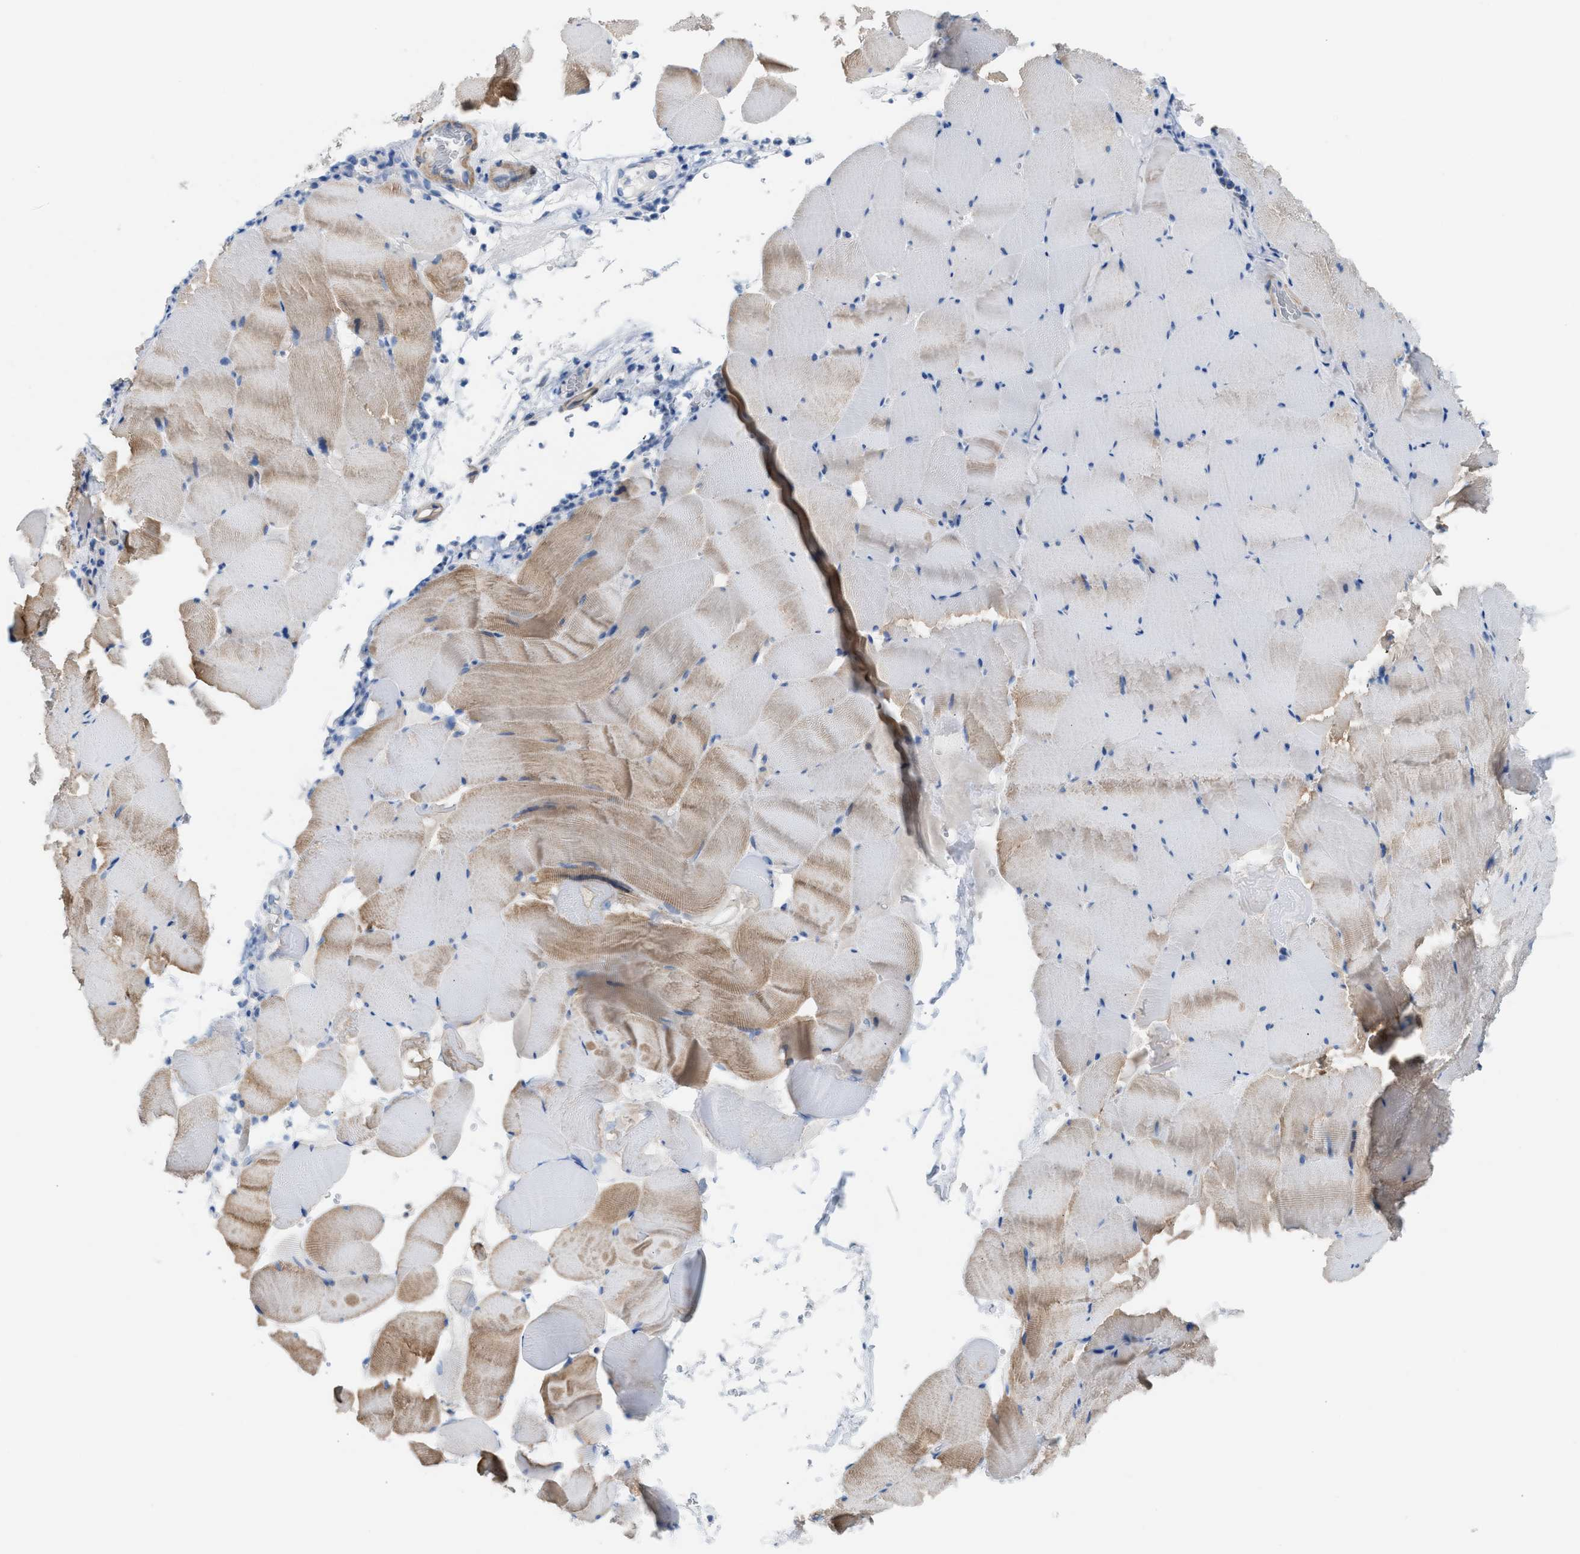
{"staining": {"intensity": "weak", "quantity": ">75%", "location": "cytoplasmic/membranous"}, "tissue": "skeletal muscle", "cell_type": "Myocytes", "image_type": "normal", "snomed": [{"axis": "morphology", "description": "Normal tissue, NOS"}, {"axis": "topography", "description": "Skeletal muscle"}], "caption": "Myocytes display weak cytoplasmic/membranous expression in approximately >75% of cells in unremarkable skeletal muscle.", "gene": "ASPA", "patient": {"sex": "male", "age": 62}}